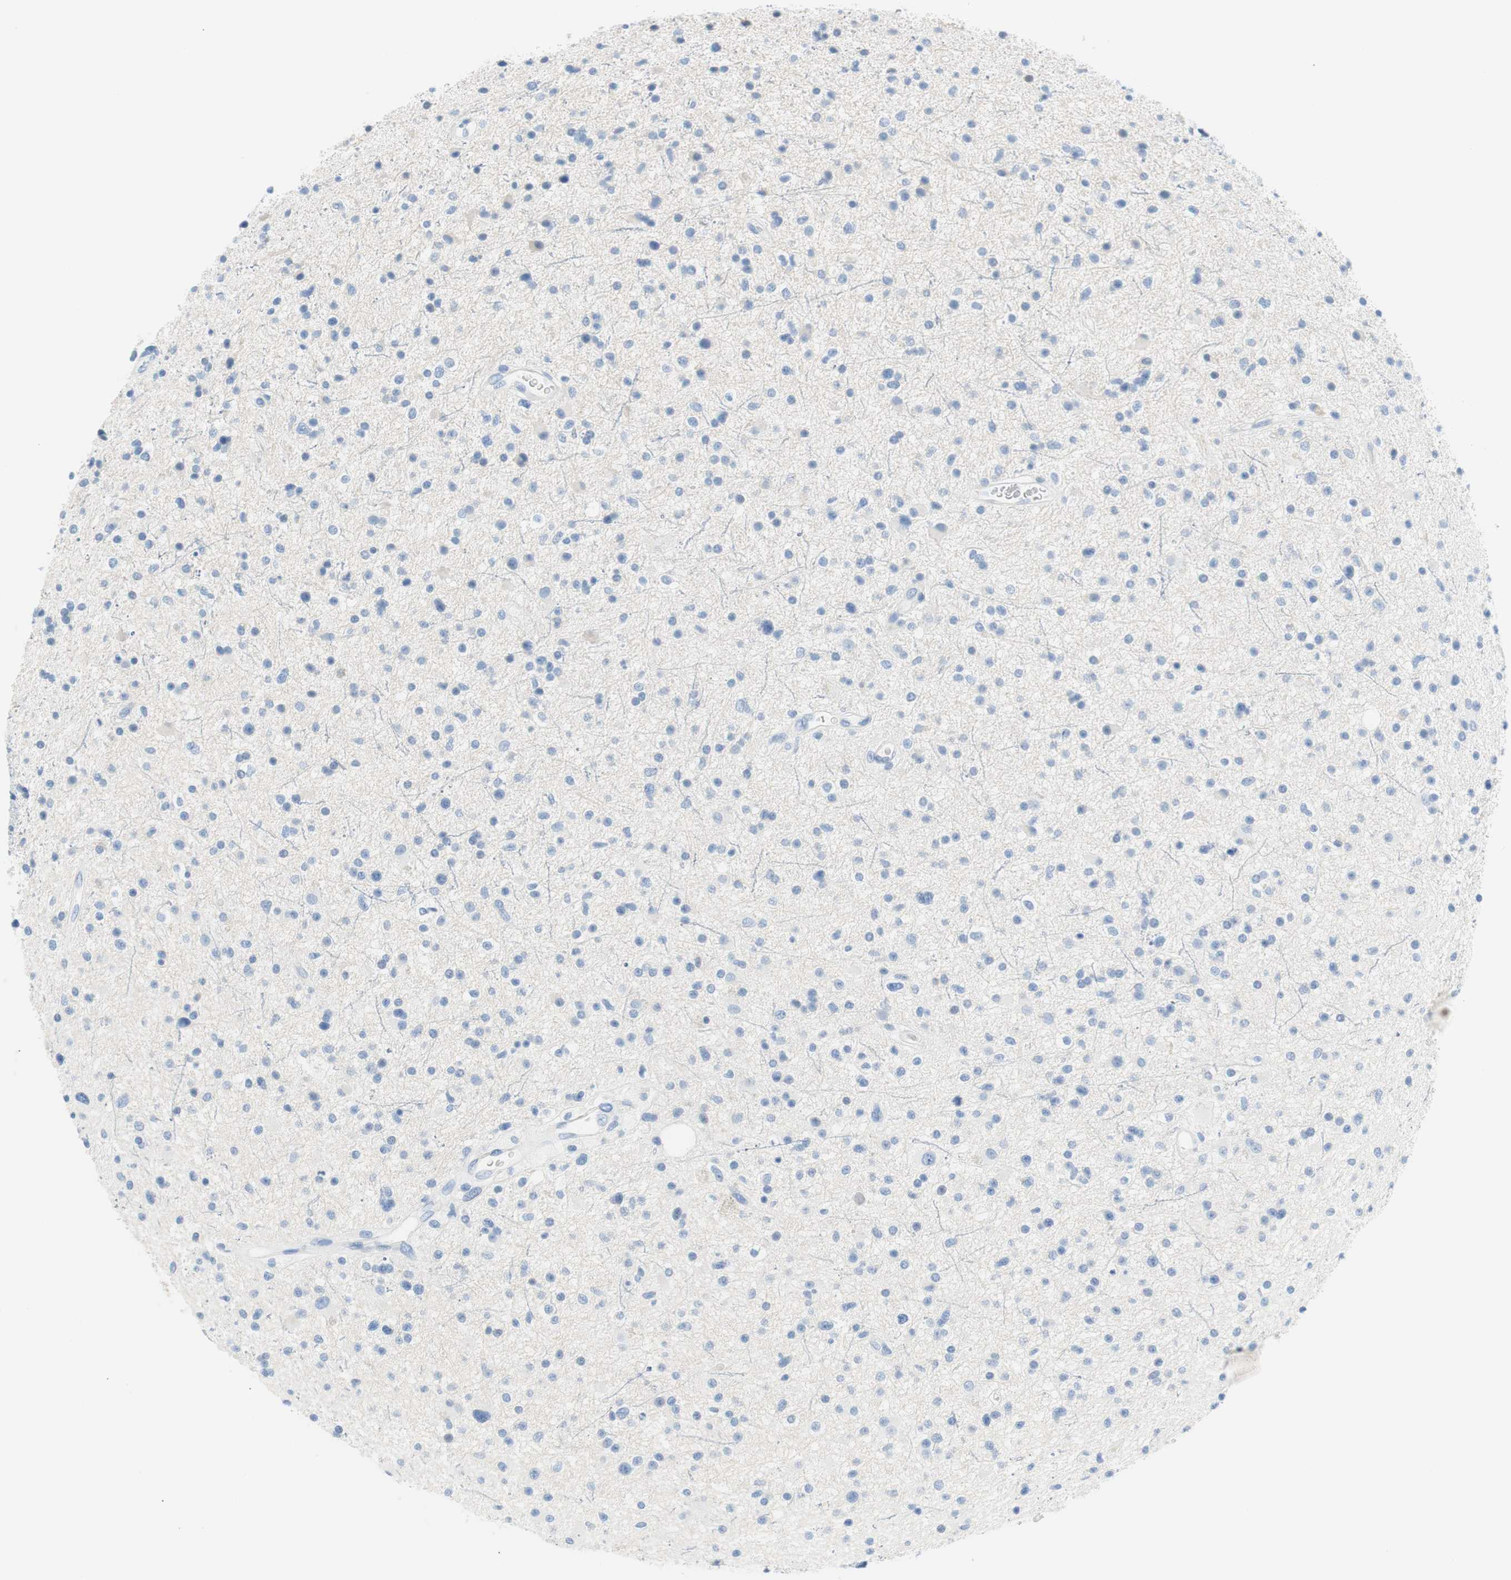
{"staining": {"intensity": "negative", "quantity": "none", "location": "none"}, "tissue": "glioma", "cell_type": "Tumor cells", "image_type": "cancer", "snomed": [{"axis": "morphology", "description": "Glioma, malignant, High grade"}, {"axis": "topography", "description": "Brain"}], "caption": "Malignant glioma (high-grade) was stained to show a protein in brown. There is no significant staining in tumor cells.", "gene": "MYH1", "patient": {"sex": "male", "age": 33}}